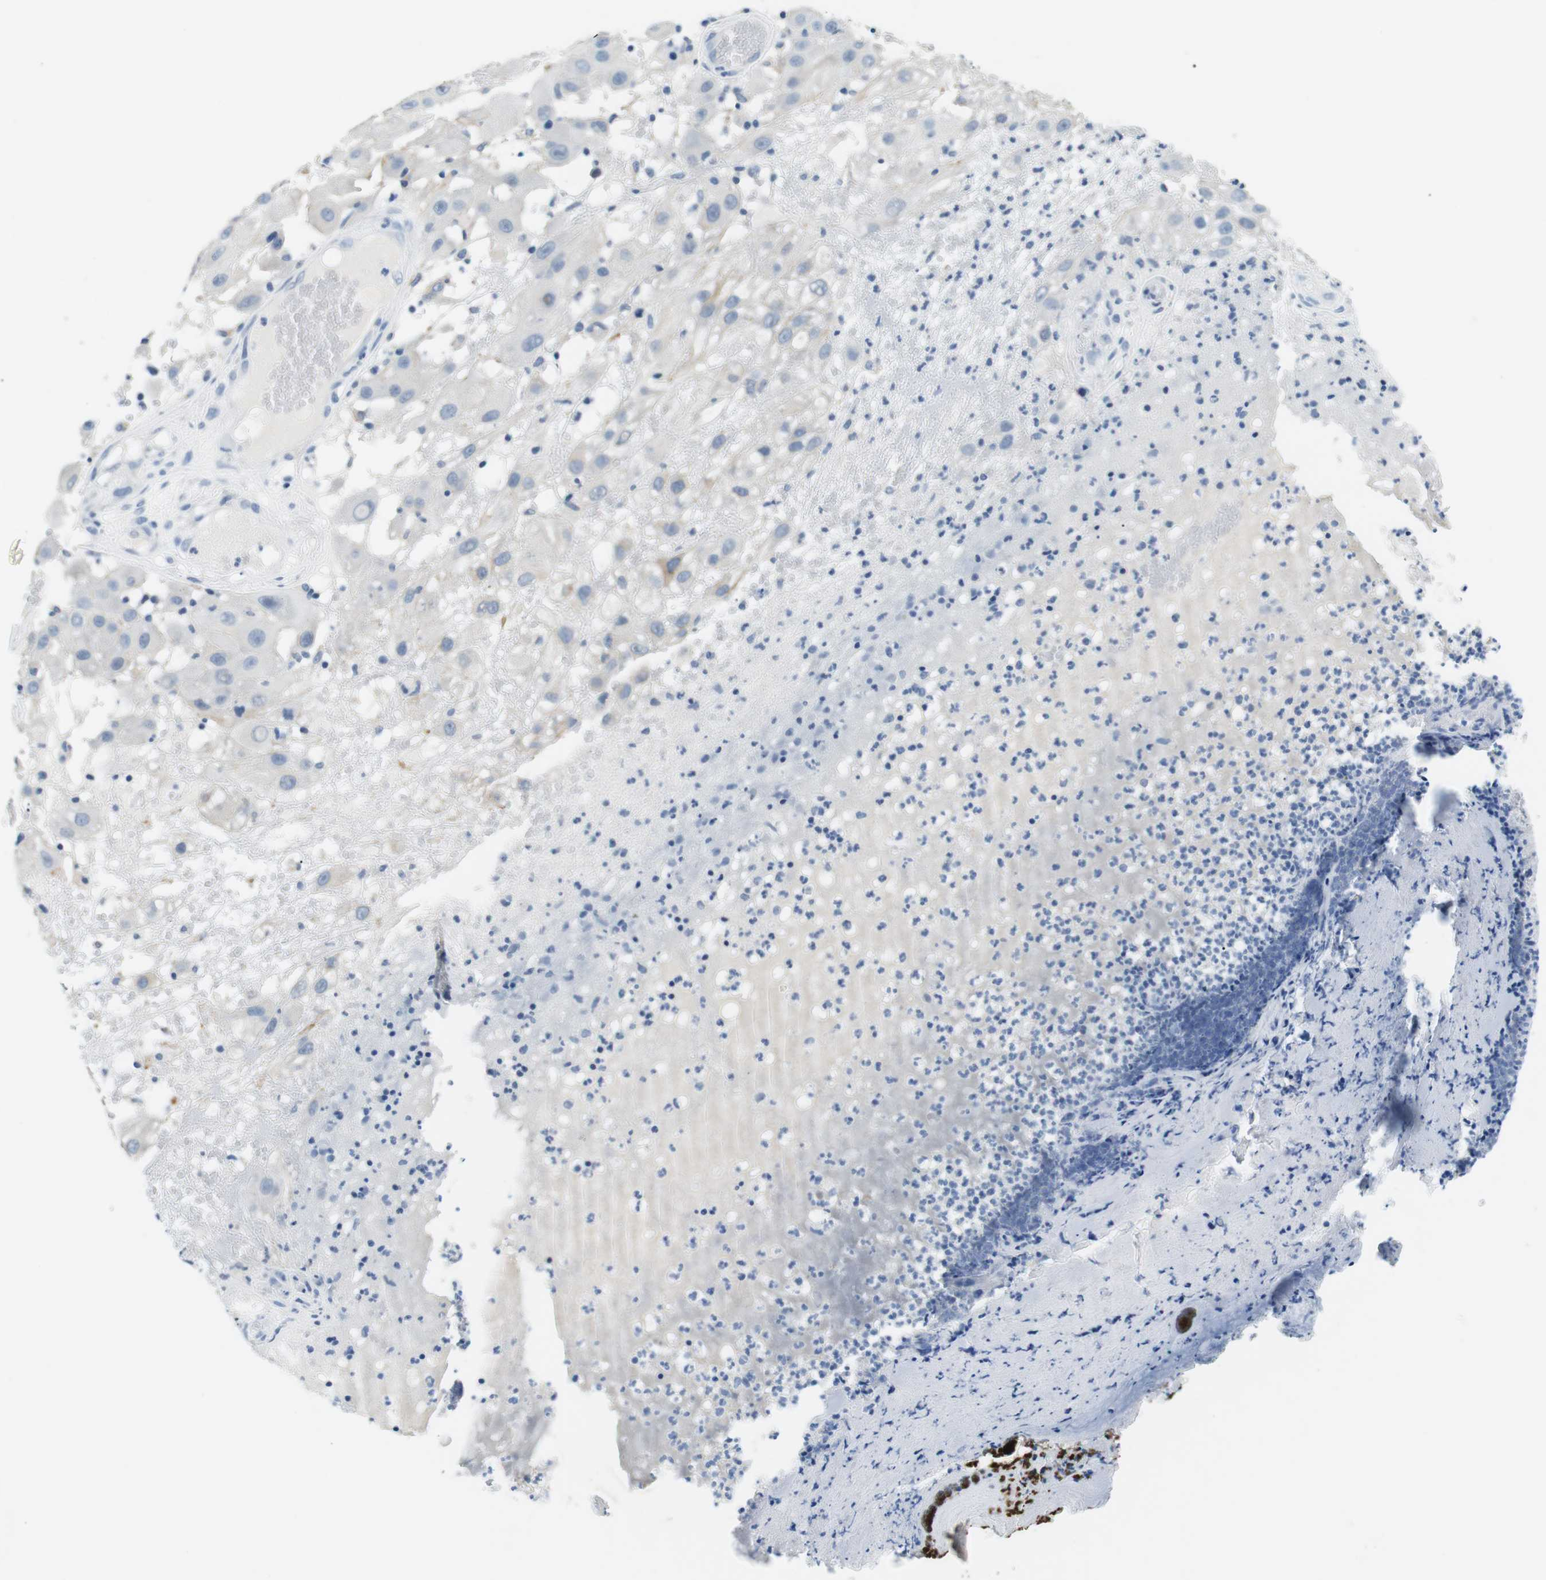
{"staining": {"intensity": "negative", "quantity": "none", "location": "none"}, "tissue": "melanoma", "cell_type": "Tumor cells", "image_type": "cancer", "snomed": [{"axis": "morphology", "description": "Malignant melanoma, NOS"}, {"axis": "topography", "description": "Skin"}], "caption": "Immunohistochemical staining of human malignant melanoma displays no significant staining in tumor cells.", "gene": "FCGRT", "patient": {"sex": "female", "age": 81}}